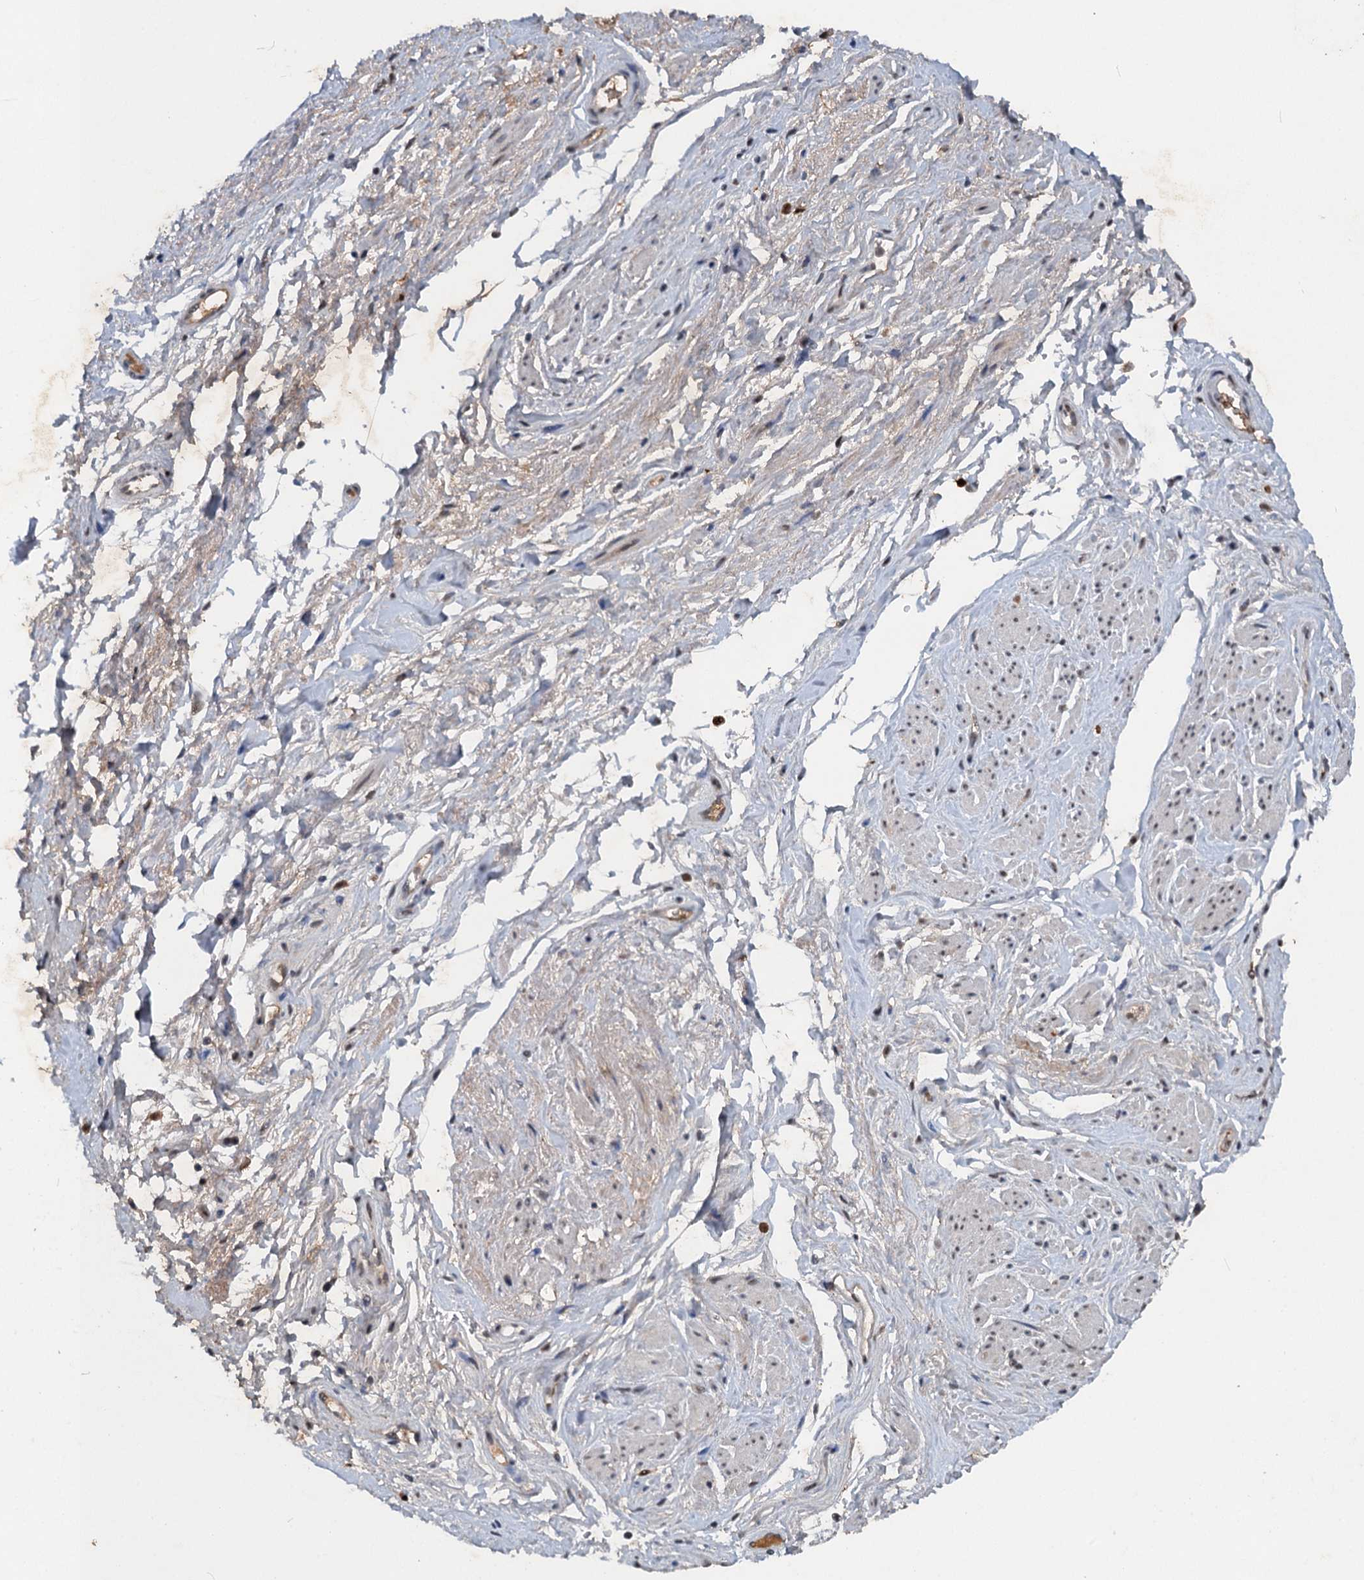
{"staining": {"intensity": "negative", "quantity": "none", "location": "none"}, "tissue": "smooth muscle", "cell_type": "Smooth muscle cells", "image_type": "normal", "snomed": [{"axis": "morphology", "description": "Normal tissue, NOS"}, {"axis": "topography", "description": "Smooth muscle"}, {"axis": "topography", "description": "Peripheral nerve tissue"}], "caption": "DAB immunohistochemical staining of benign human smooth muscle exhibits no significant positivity in smooth muscle cells.", "gene": "CSTF3", "patient": {"sex": "male", "age": 69}}